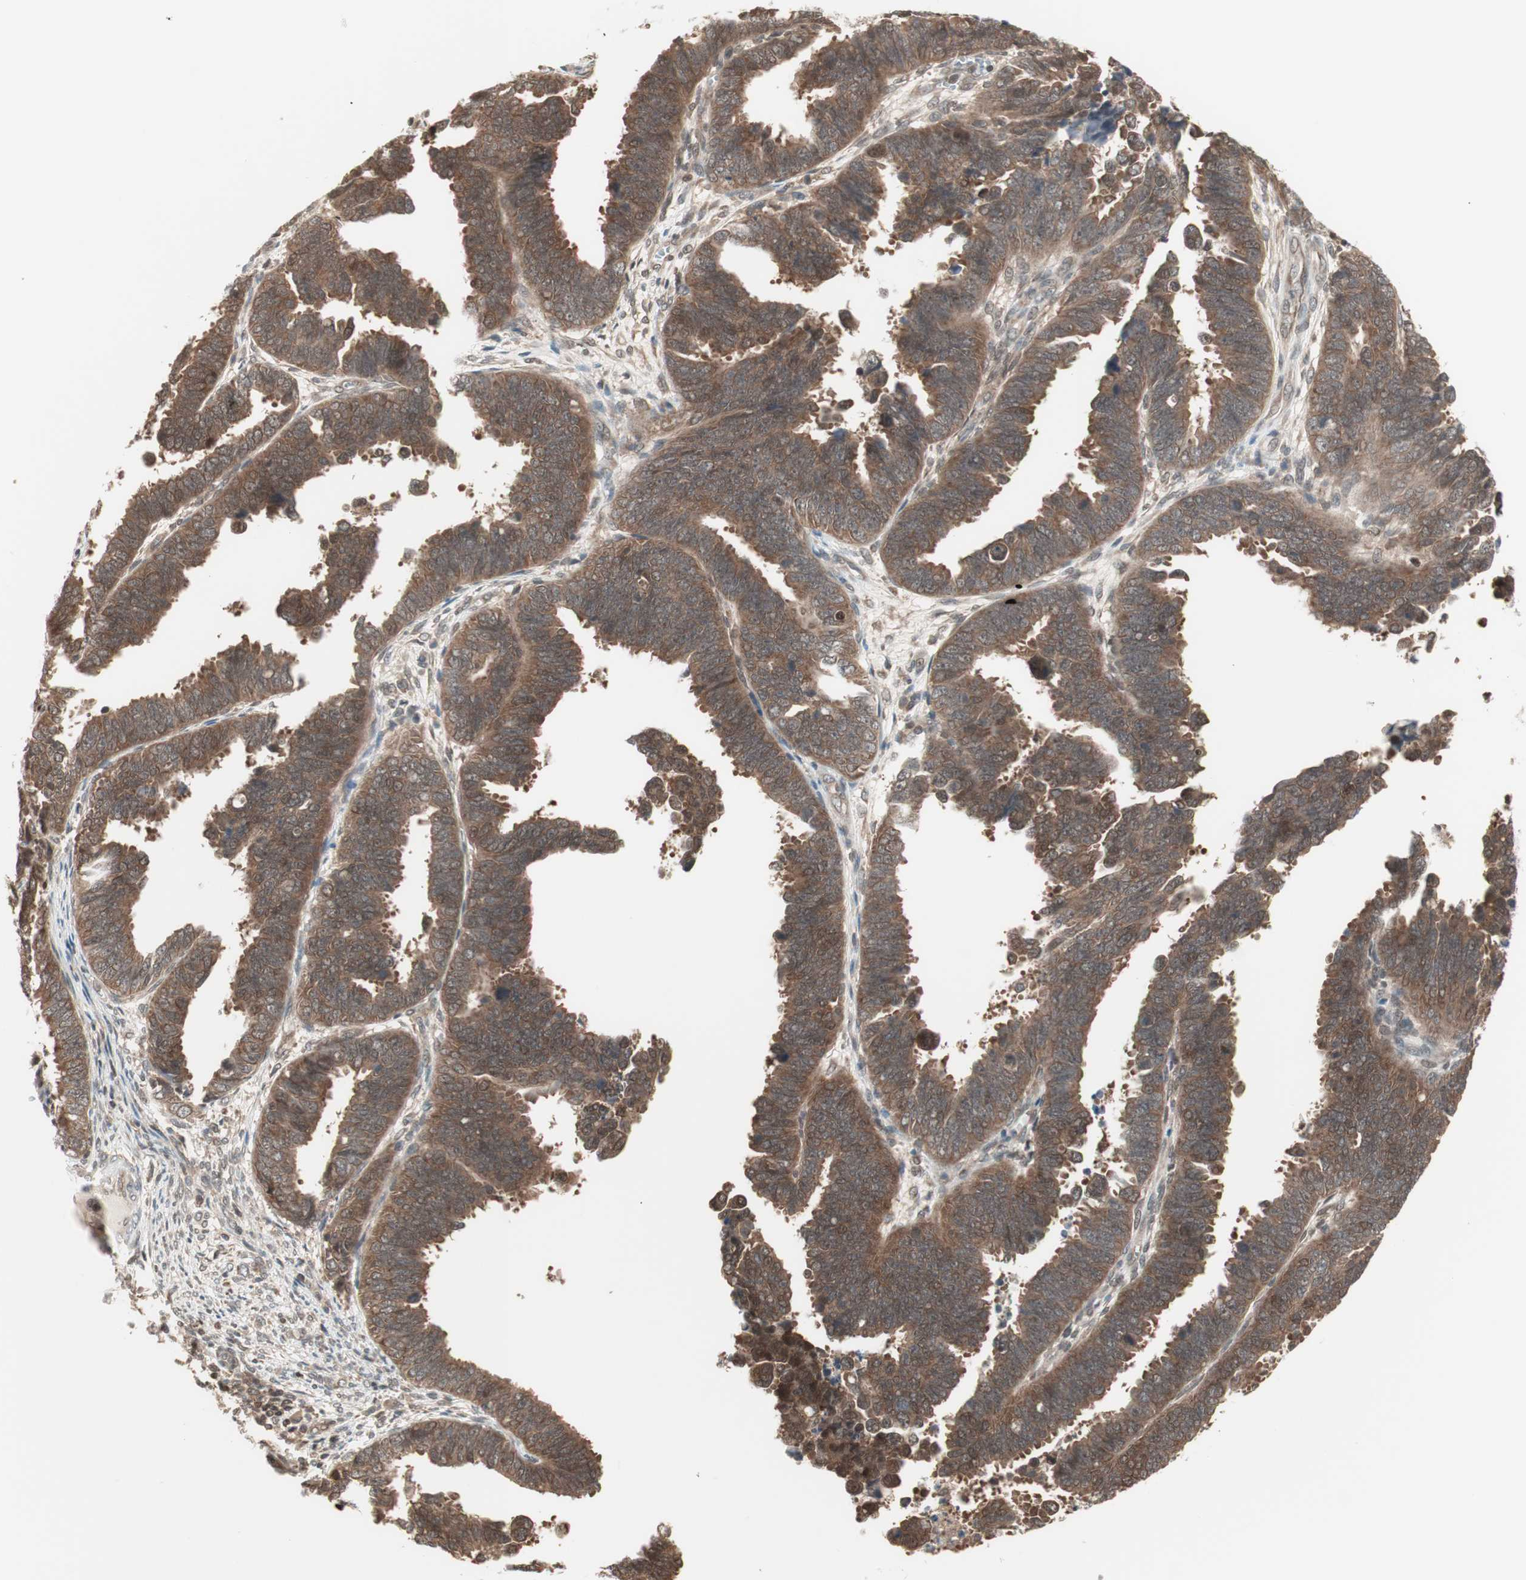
{"staining": {"intensity": "moderate", "quantity": ">75%", "location": "cytoplasmic/membranous"}, "tissue": "endometrial cancer", "cell_type": "Tumor cells", "image_type": "cancer", "snomed": [{"axis": "morphology", "description": "Adenocarcinoma, NOS"}, {"axis": "topography", "description": "Endometrium"}], "caption": "Moderate cytoplasmic/membranous protein staining is seen in about >75% of tumor cells in endometrial adenocarcinoma. (brown staining indicates protein expression, while blue staining denotes nuclei).", "gene": "UBE2I", "patient": {"sex": "female", "age": 75}}